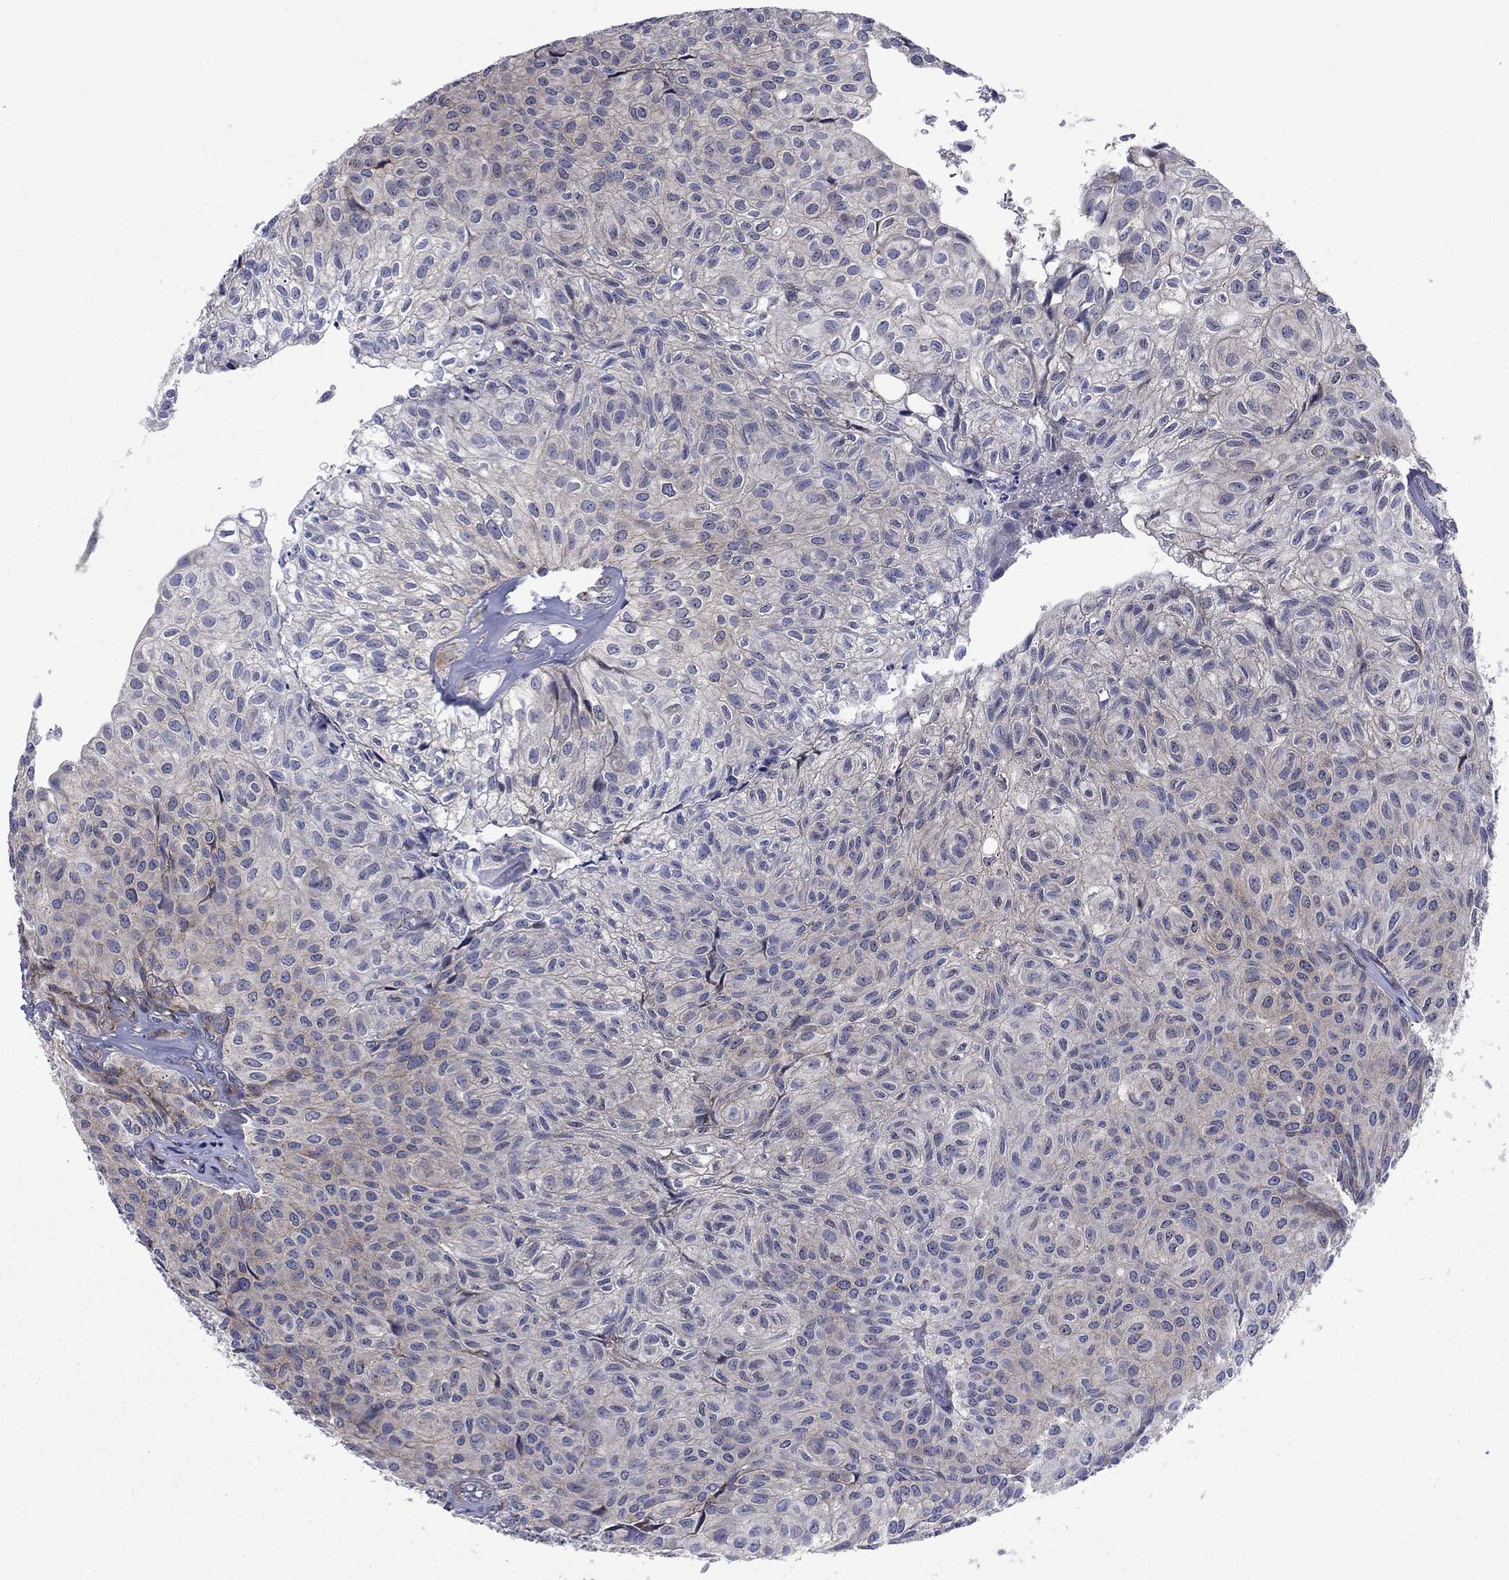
{"staining": {"intensity": "negative", "quantity": "none", "location": "none"}, "tissue": "urothelial cancer", "cell_type": "Tumor cells", "image_type": "cancer", "snomed": [{"axis": "morphology", "description": "Urothelial carcinoma, Low grade"}, {"axis": "topography", "description": "Urinary bladder"}], "caption": "An image of urothelial cancer stained for a protein exhibits no brown staining in tumor cells.", "gene": "GPR155", "patient": {"sex": "male", "age": 89}}